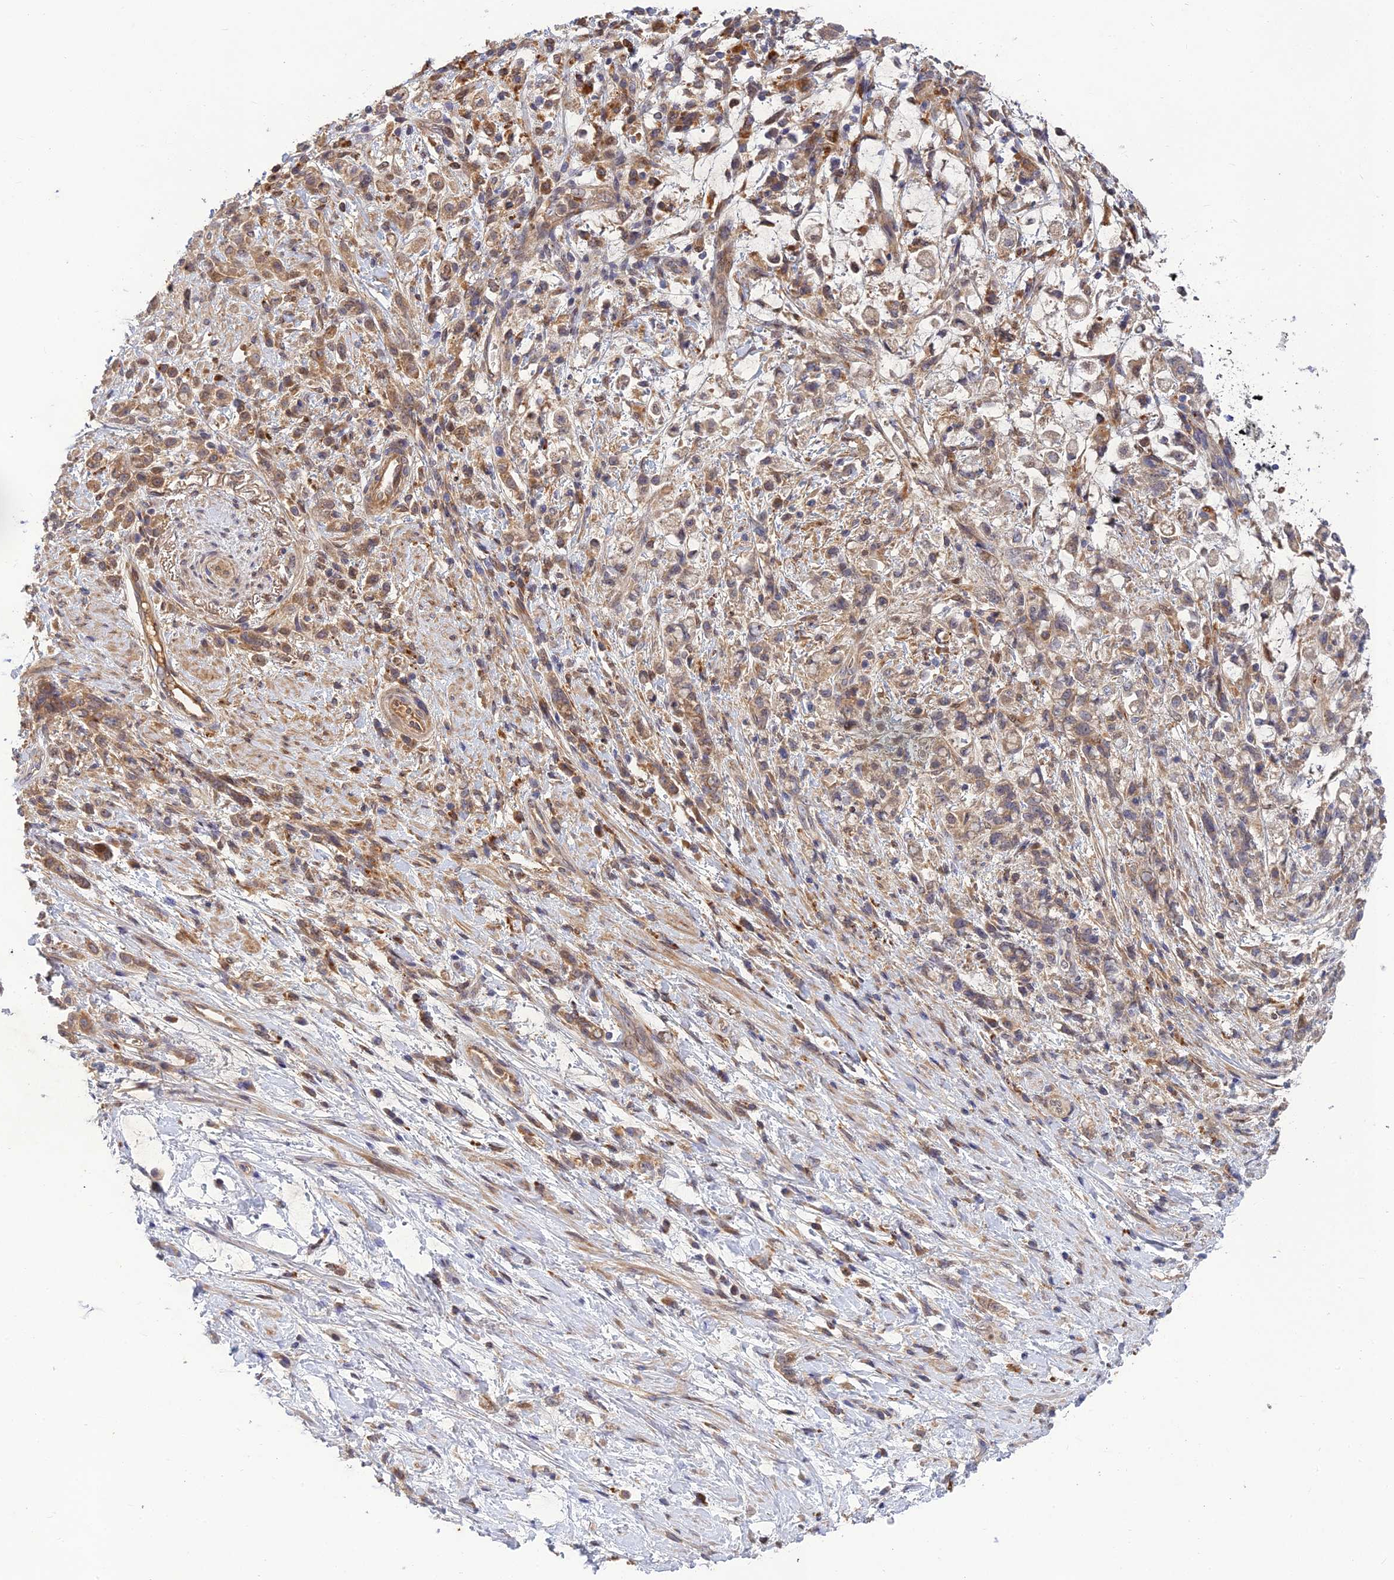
{"staining": {"intensity": "moderate", "quantity": "25%-75%", "location": "cytoplasmic/membranous"}, "tissue": "stomach cancer", "cell_type": "Tumor cells", "image_type": "cancer", "snomed": [{"axis": "morphology", "description": "Adenocarcinoma, NOS"}, {"axis": "topography", "description": "Stomach"}], "caption": "Moderate cytoplasmic/membranous protein positivity is appreciated in about 25%-75% of tumor cells in stomach cancer (adenocarcinoma).", "gene": "FAM151B", "patient": {"sex": "female", "age": 60}}